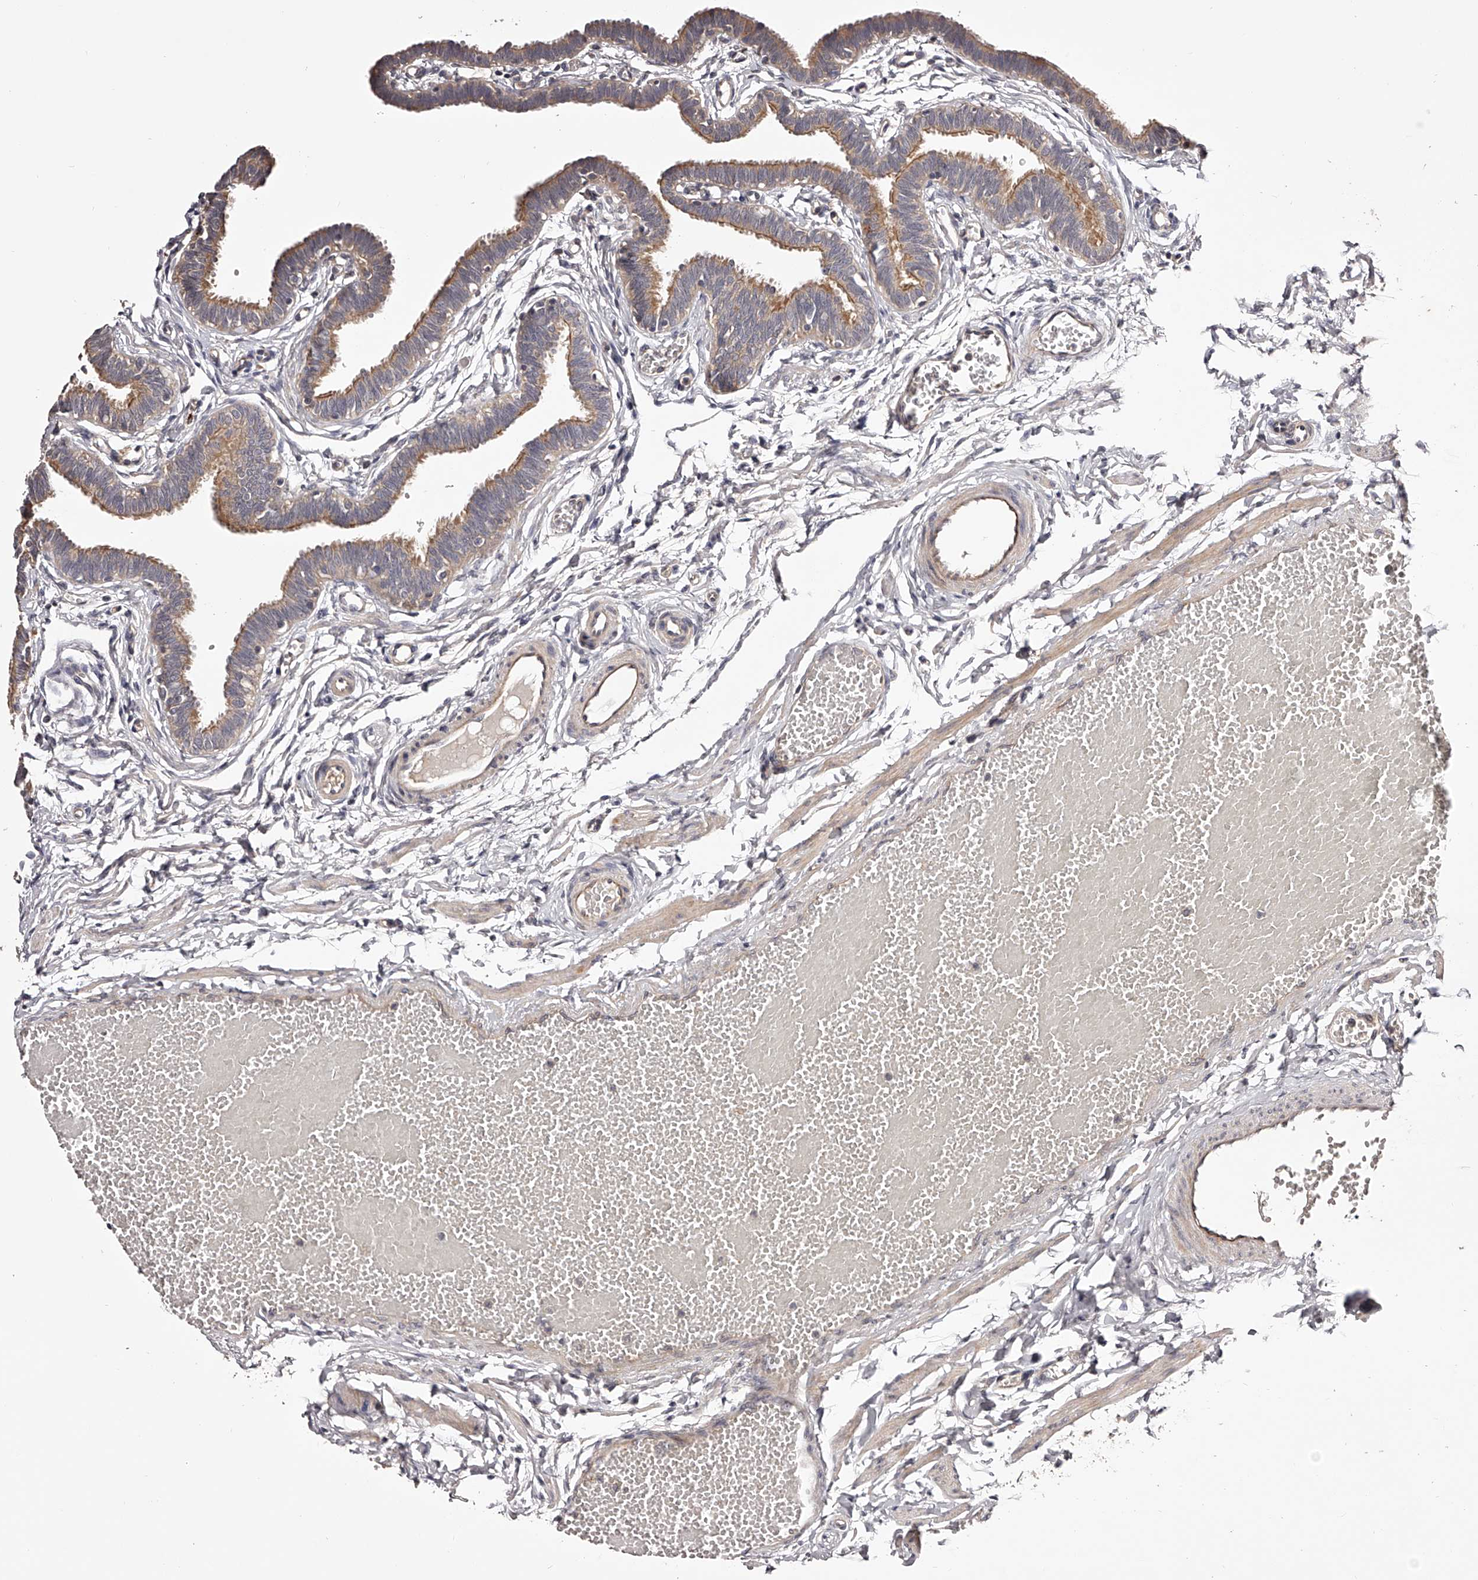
{"staining": {"intensity": "moderate", "quantity": ">75%", "location": "cytoplasmic/membranous"}, "tissue": "fallopian tube", "cell_type": "Glandular cells", "image_type": "normal", "snomed": [{"axis": "morphology", "description": "Normal tissue, NOS"}, {"axis": "topography", "description": "Fallopian tube"}, {"axis": "topography", "description": "Ovary"}], "caption": "Glandular cells demonstrate medium levels of moderate cytoplasmic/membranous positivity in about >75% of cells in benign fallopian tube. (DAB (3,3'-diaminobenzidine) IHC, brown staining for protein, blue staining for nuclei).", "gene": "ODF2L", "patient": {"sex": "female", "age": 23}}